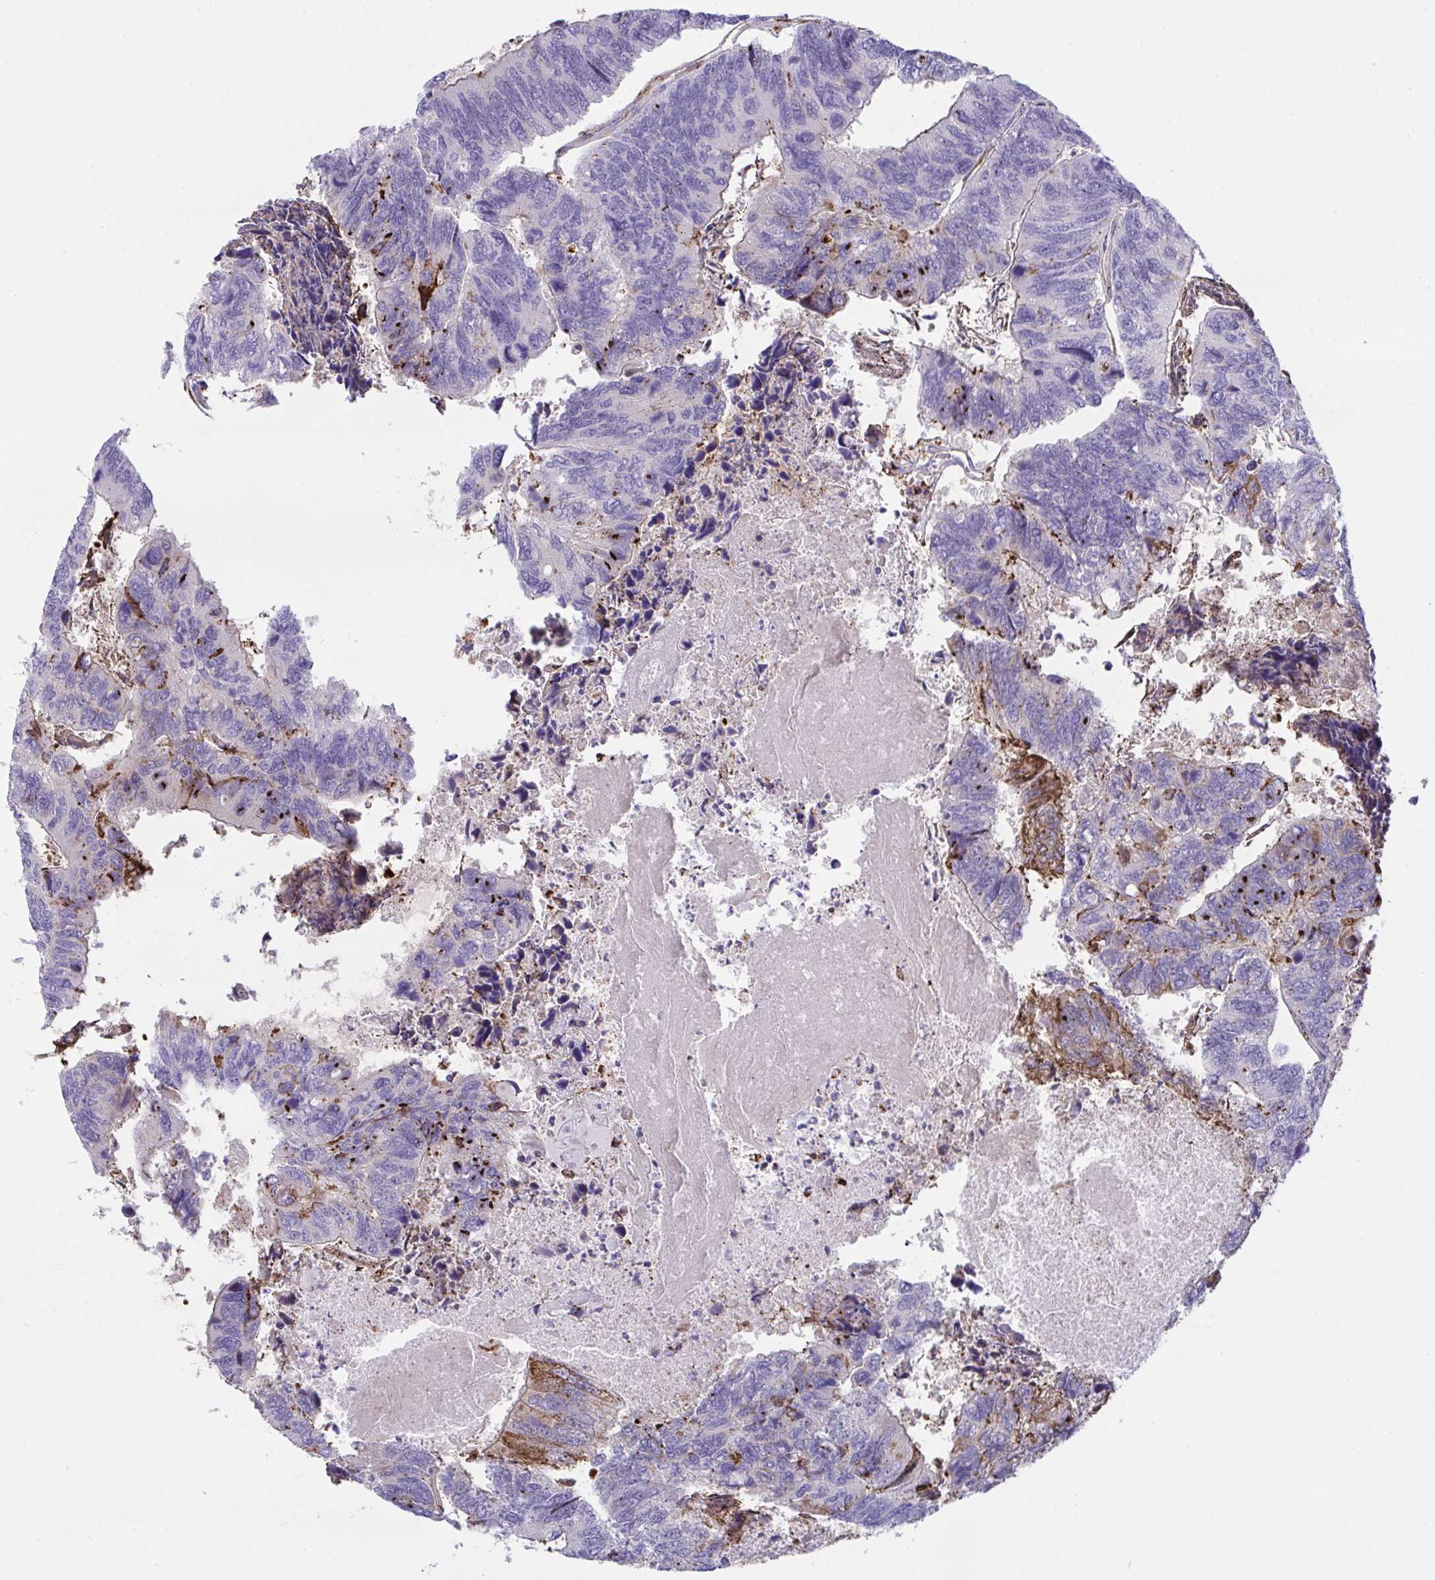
{"staining": {"intensity": "moderate", "quantity": "<25%", "location": "cytoplasmic/membranous"}, "tissue": "colorectal cancer", "cell_type": "Tumor cells", "image_type": "cancer", "snomed": [{"axis": "morphology", "description": "Adenocarcinoma, NOS"}, {"axis": "topography", "description": "Colon"}], "caption": "Tumor cells demonstrate moderate cytoplasmic/membranous staining in about <25% of cells in colorectal cancer. (DAB IHC, brown staining for protein, blue staining for nuclei).", "gene": "PPIH", "patient": {"sex": "female", "age": 67}}